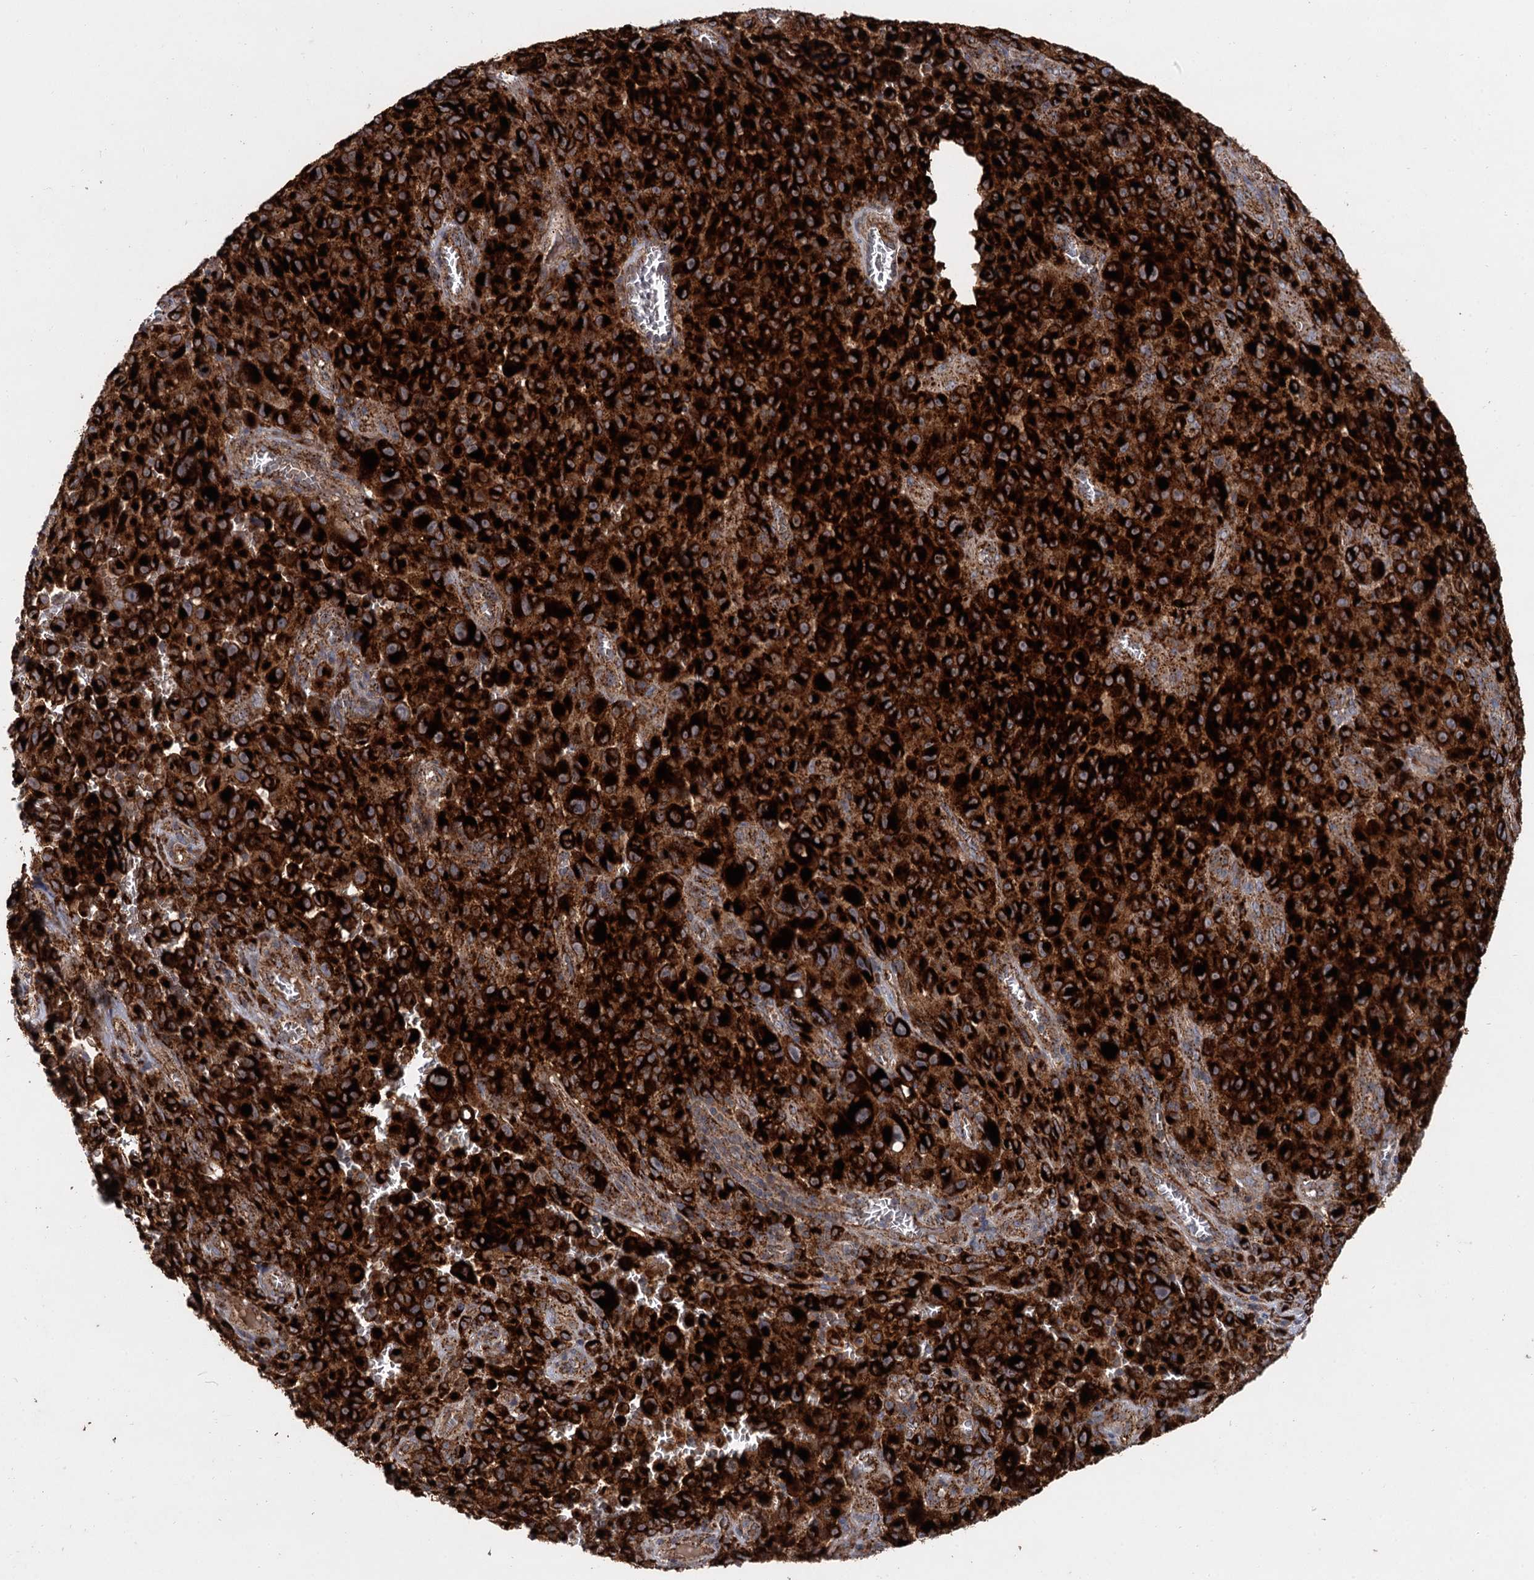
{"staining": {"intensity": "strong", "quantity": ">75%", "location": "cytoplasmic/membranous"}, "tissue": "melanoma", "cell_type": "Tumor cells", "image_type": "cancer", "snomed": [{"axis": "morphology", "description": "Malignant melanoma, NOS"}, {"axis": "topography", "description": "Skin"}], "caption": "This histopathology image shows IHC staining of malignant melanoma, with high strong cytoplasmic/membranous positivity in approximately >75% of tumor cells.", "gene": "GBA1", "patient": {"sex": "female", "age": 82}}